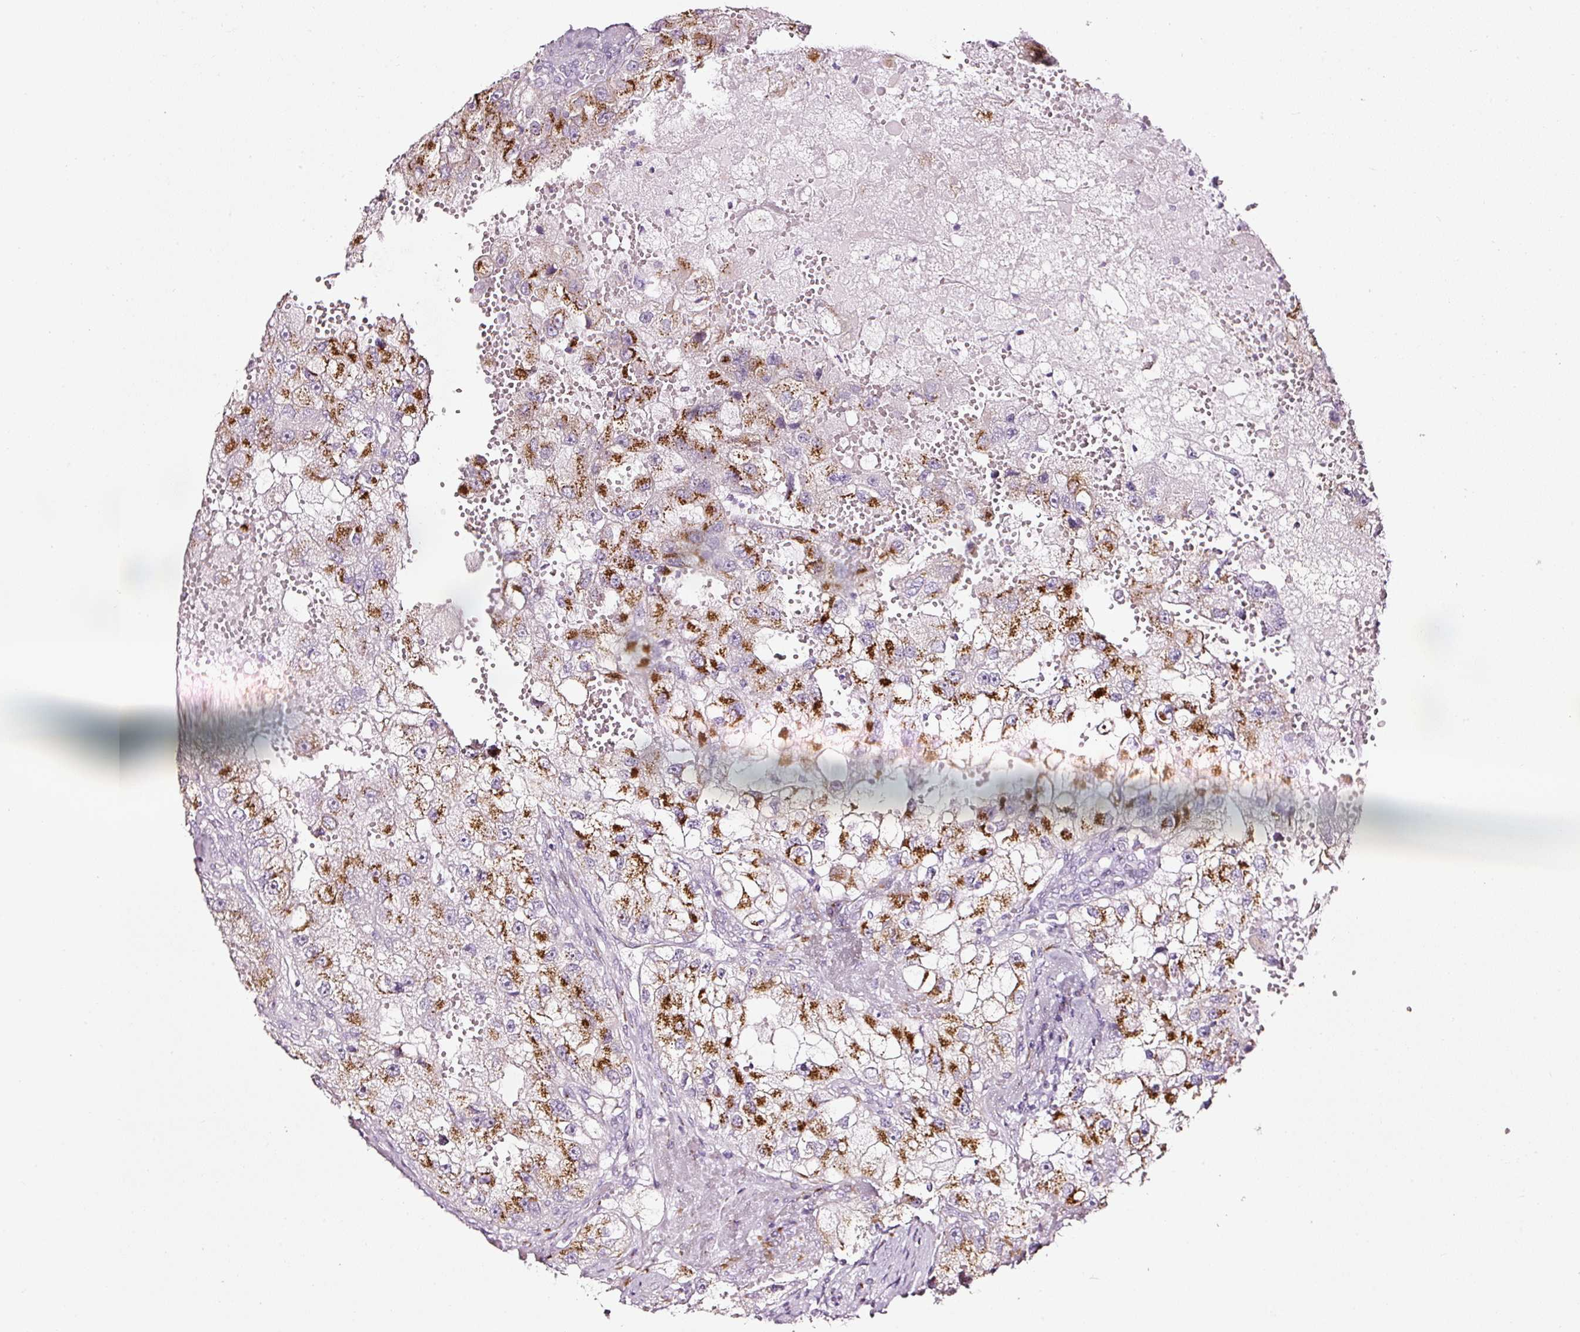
{"staining": {"intensity": "strong", "quantity": ">75%", "location": "cytoplasmic/membranous"}, "tissue": "renal cancer", "cell_type": "Tumor cells", "image_type": "cancer", "snomed": [{"axis": "morphology", "description": "Adenocarcinoma, NOS"}, {"axis": "topography", "description": "Kidney"}], "caption": "Immunohistochemistry (IHC) micrograph of renal adenocarcinoma stained for a protein (brown), which shows high levels of strong cytoplasmic/membranous positivity in approximately >75% of tumor cells.", "gene": "SDF4", "patient": {"sex": "male", "age": 63}}